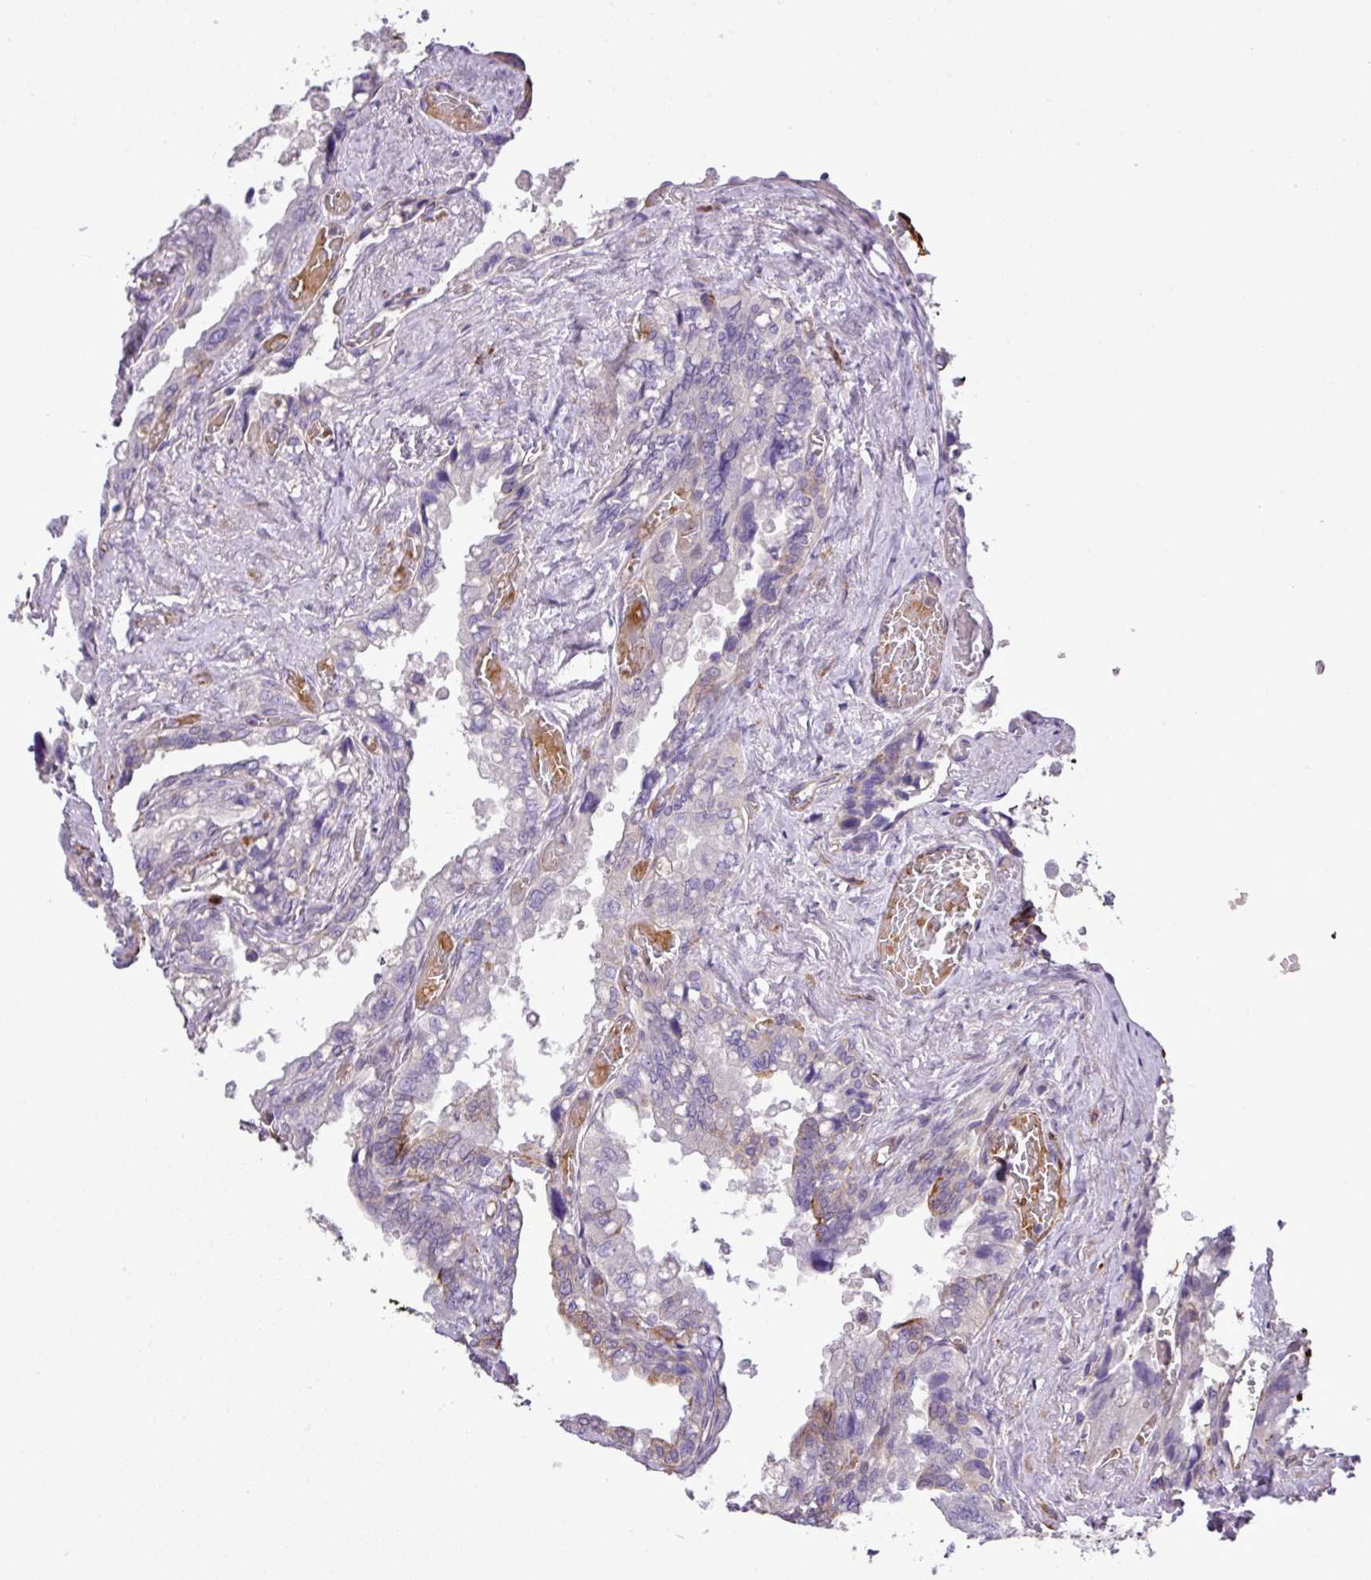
{"staining": {"intensity": "moderate", "quantity": "<25%", "location": "cytoplasmic/membranous"}, "tissue": "seminal vesicle", "cell_type": "Glandular cells", "image_type": "normal", "snomed": [{"axis": "morphology", "description": "Normal tissue, NOS"}, {"axis": "topography", "description": "Seminal veicle"}, {"axis": "topography", "description": "Peripheral nerve tissue"}], "caption": "Immunohistochemistry staining of normal seminal vesicle, which exhibits low levels of moderate cytoplasmic/membranous positivity in approximately <25% of glandular cells indicating moderate cytoplasmic/membranous protein positivity. The staining was performed using DAB (3,3'-diaminobenzidine) (brown) for protein detection and nuclei were counterstained in hematoxylin (blue).", "gene": "NBEAL2", "patient": {"sex": "male", "age": 60}}